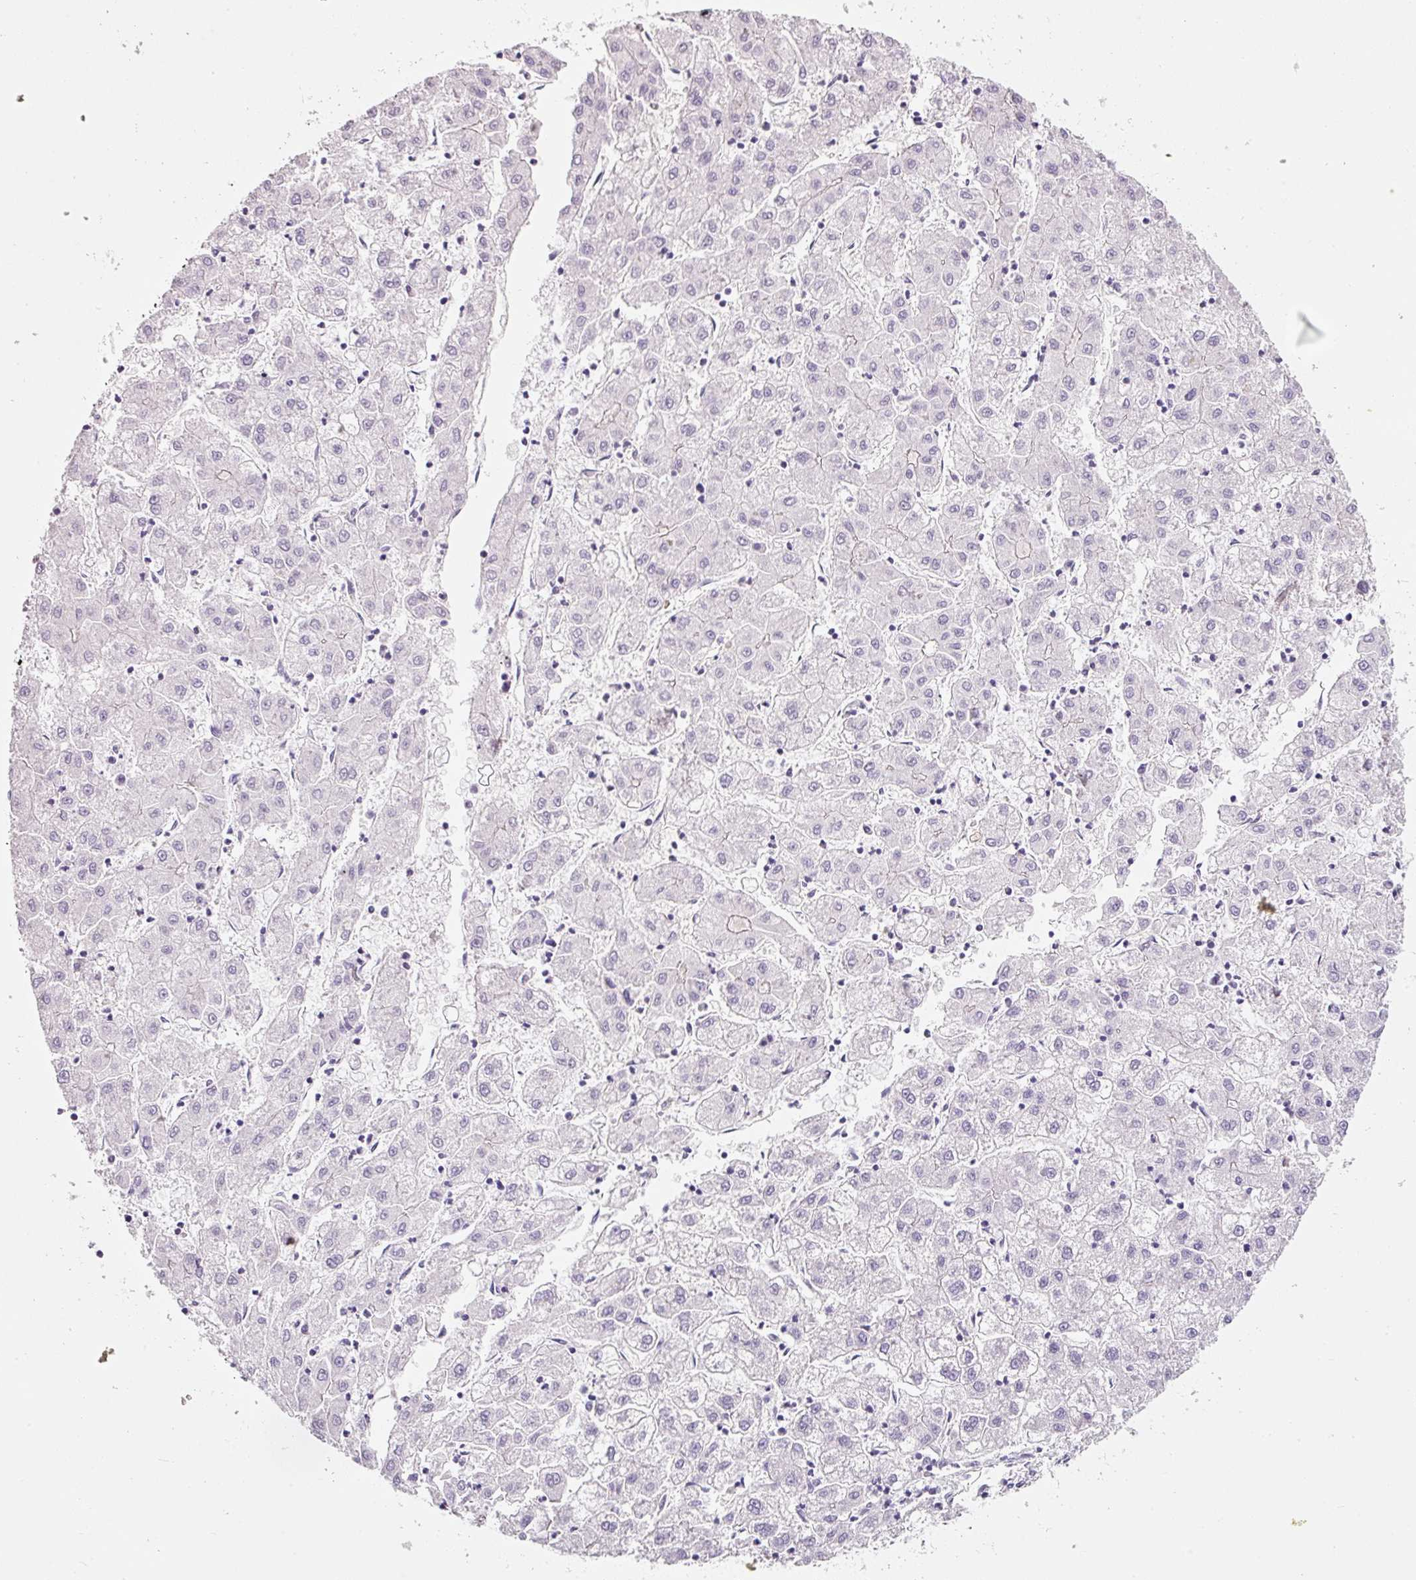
{"staining": {"intensity": "negative", "quantity": "none", "location": "none"}, "tissue": "liver cancer", "cell_type": "Tumor cells", "image_type": "cancer", "snomed": [{"axis": "morphology", "description": "Carcinoma, Hepatocellular, NOS"}, {"axis": "topography", "description": "Liver"}], "caption": "Histopathology image shows no significant protein expression in tumor cells of hepatocellular carcinoma (liver). (DAB immunohistochemistry with hematoxylin counter stain).", "gene": "SOS2", "patient": {"sex": "male", "age": 72}}